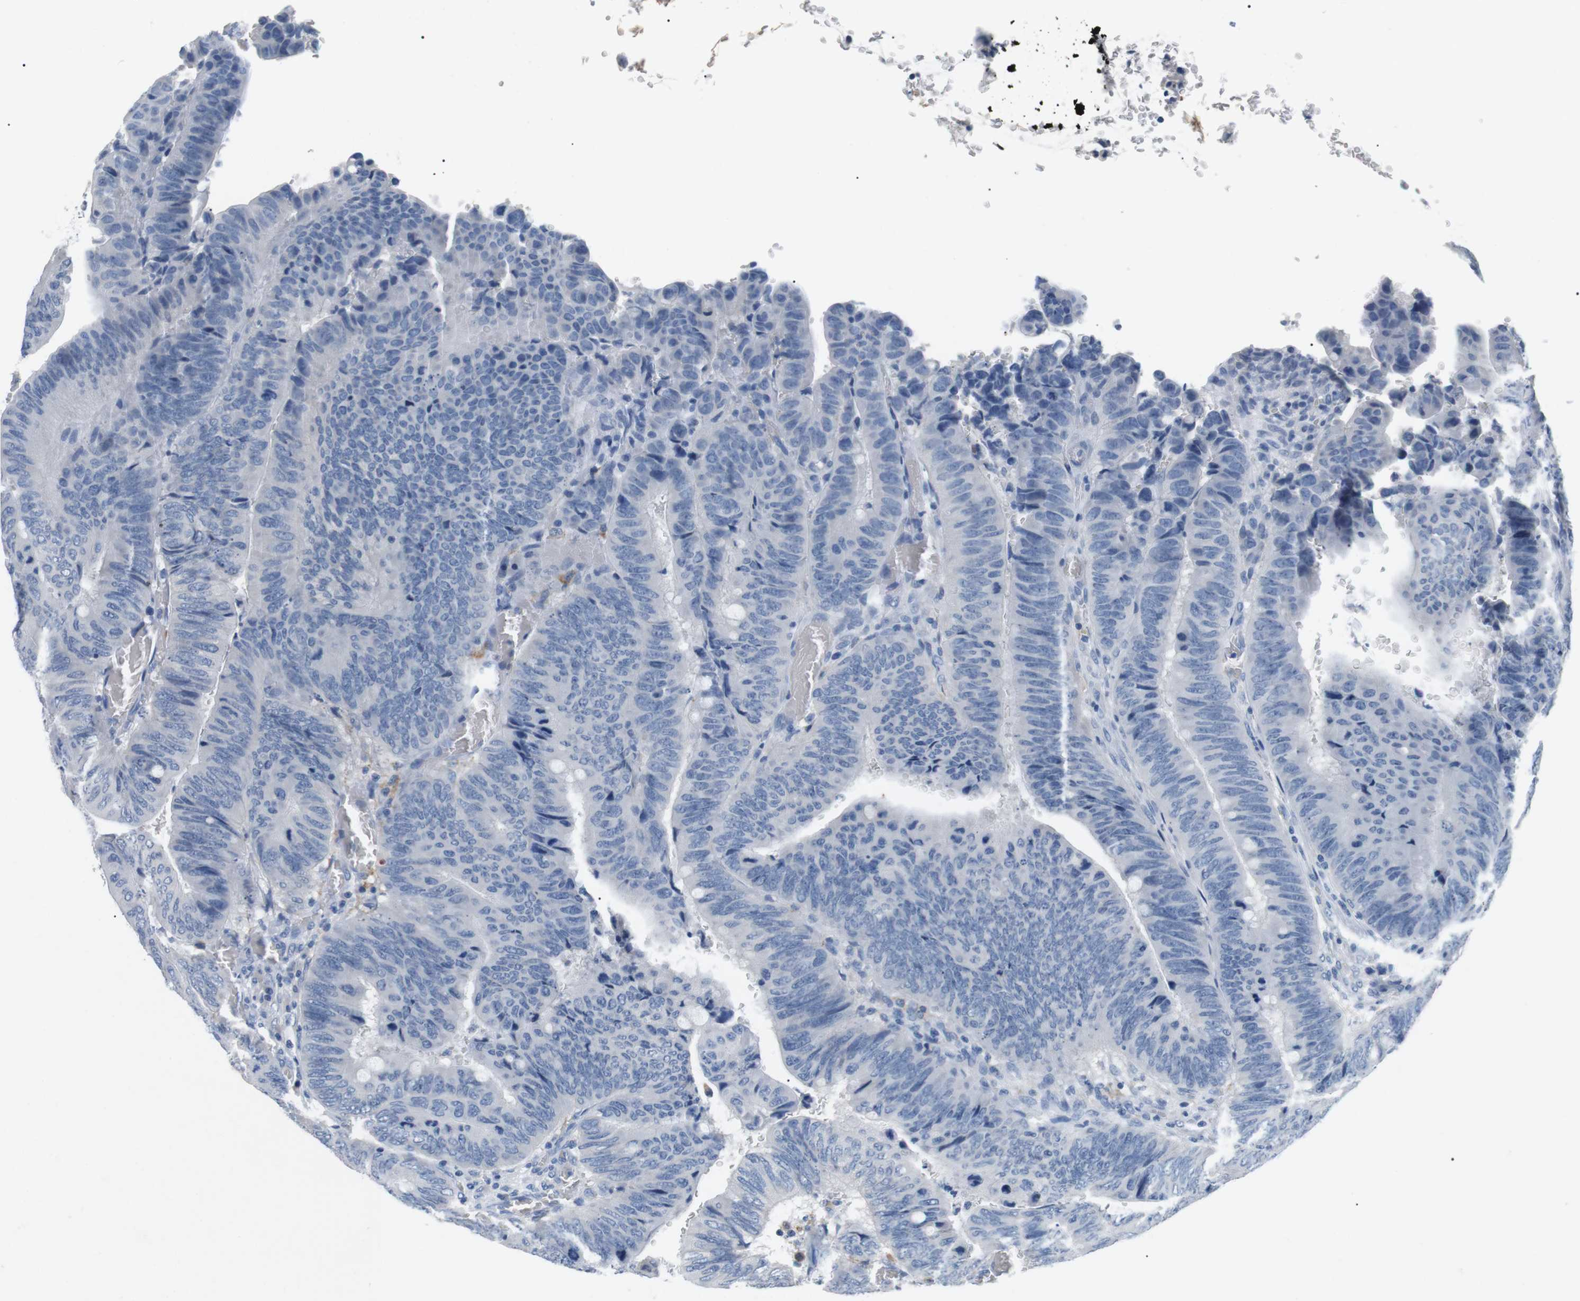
{"staining": {"intensity": "negative", "quantity": "none", "location": "none"}, "tissue": "colorectal cancer", "cell_type": "Tumor cells", "image_type": "cancer", "snomed": [{"axis": "morphology", "description": "Normal tissue, NOS"}, {"axis": "morphology", "description": "Adenocarcinoma, NOS"}, {"axis": "topography", "description": "Rectum"}, {"axis": "topography", "description": "Peripheral nerve tissue"}], "caption": "Immunohistochemical staining of colorectal cancer (adenocarcinoma) displays no significant positivity in tumor cells. (Brightfield microscopy of DAB immunohistochemistry (IHC) at high magnification).", "gene": "FCGRT", "patient": {"sex": "male", "age": 92}}